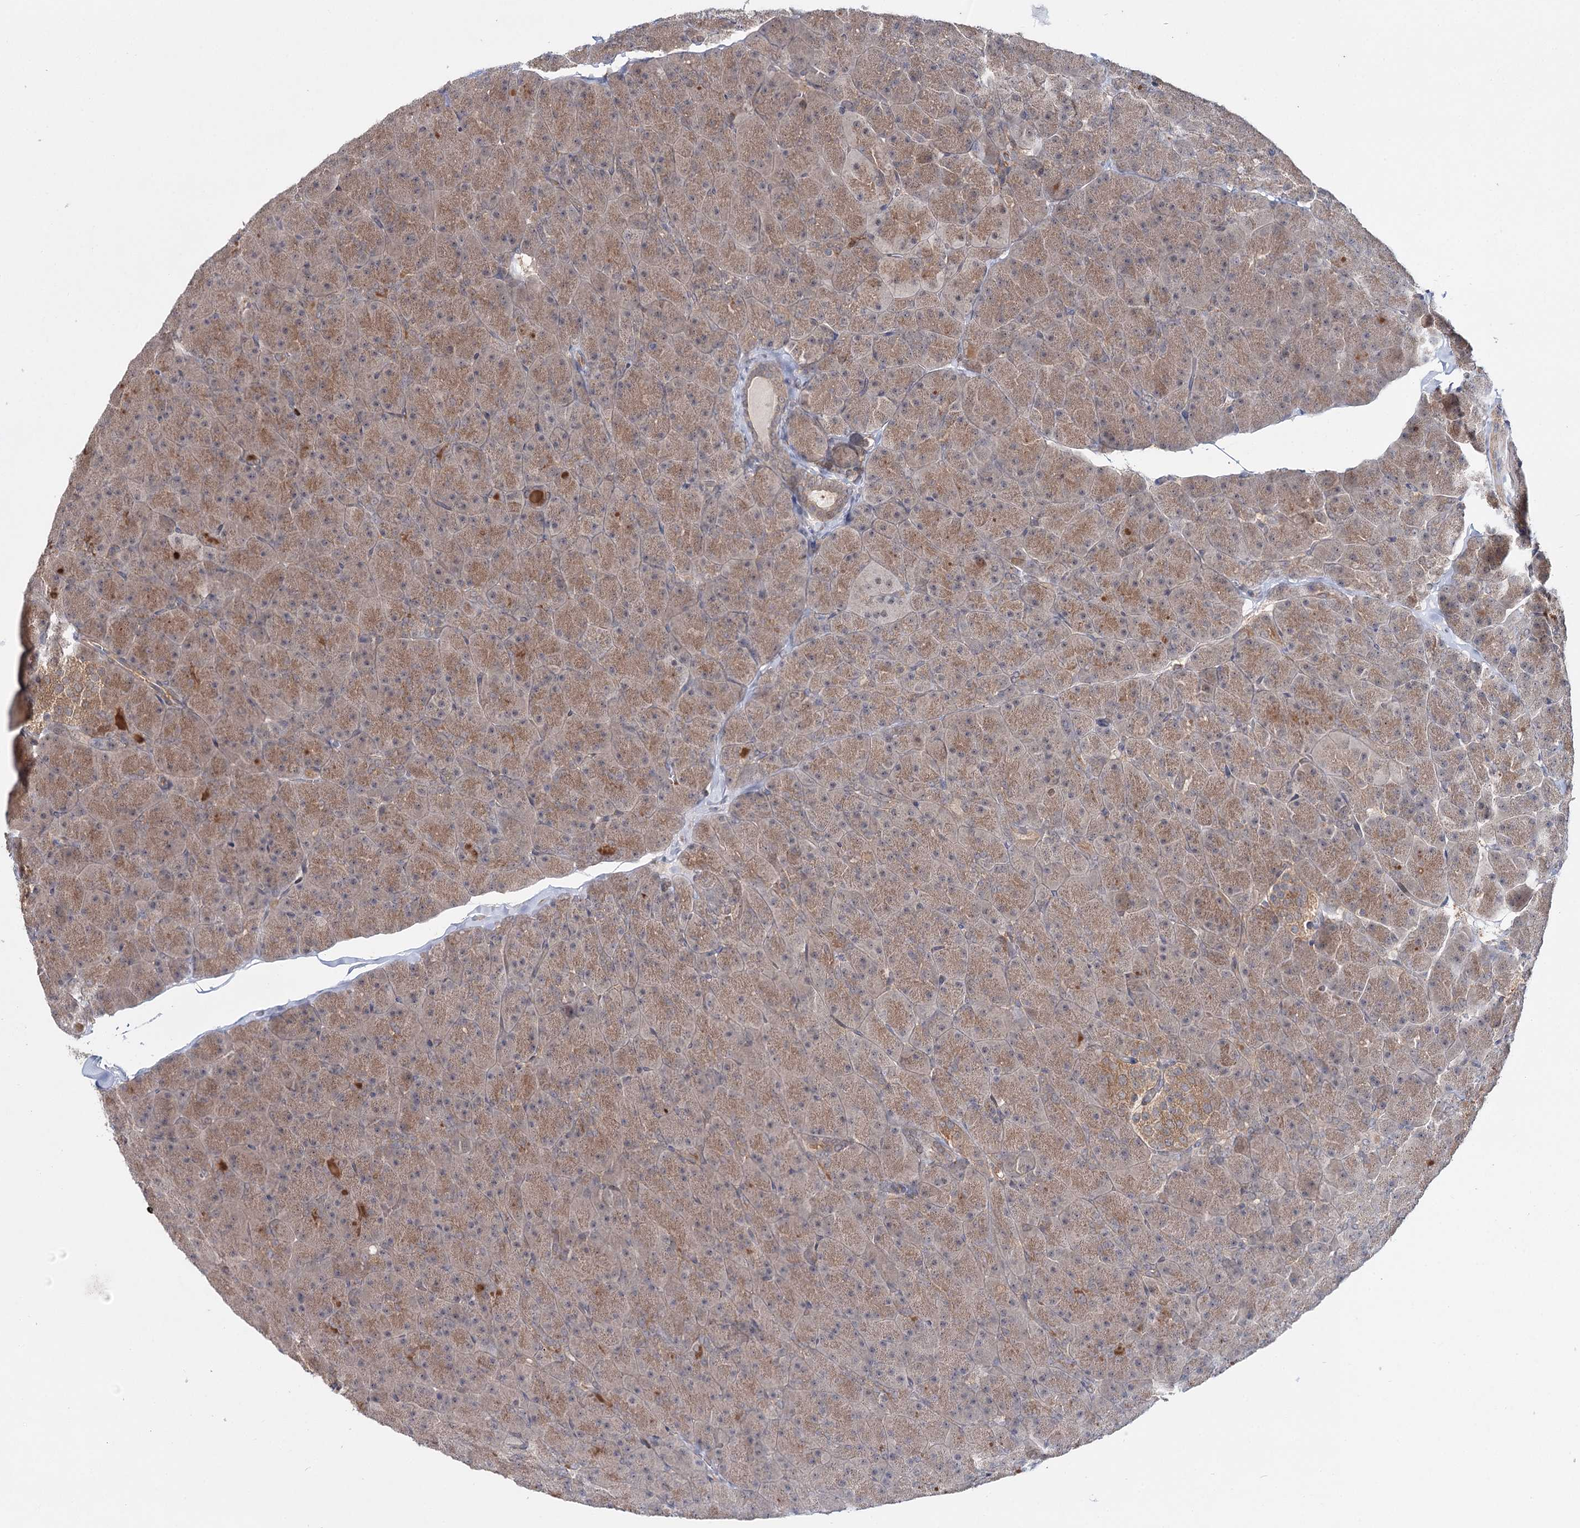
{"staining": {"intensity": "moderate", "quantity": ">75%", "location": "cytoplasmic/membranous"}, "tissue": "pancreas", "cell_type": "Exocrine glandular cells", "image_type": "normal", "snomed": [{"axis": "morphology", "description": "Normal tissue, NOS"}, {"axis": "topography", "description": "Pancreas"}], "caption": "IHC of unremarkable human pancreas displays medium levels of moderate cytoplasmic/membranous staining in approximately >75% of exocrine glandular cells. (brown staining indicates protein expression, while blue staining denotes nuclei).", "gene": "WDR44", "patient": {"sex": "male", "age": 36}}